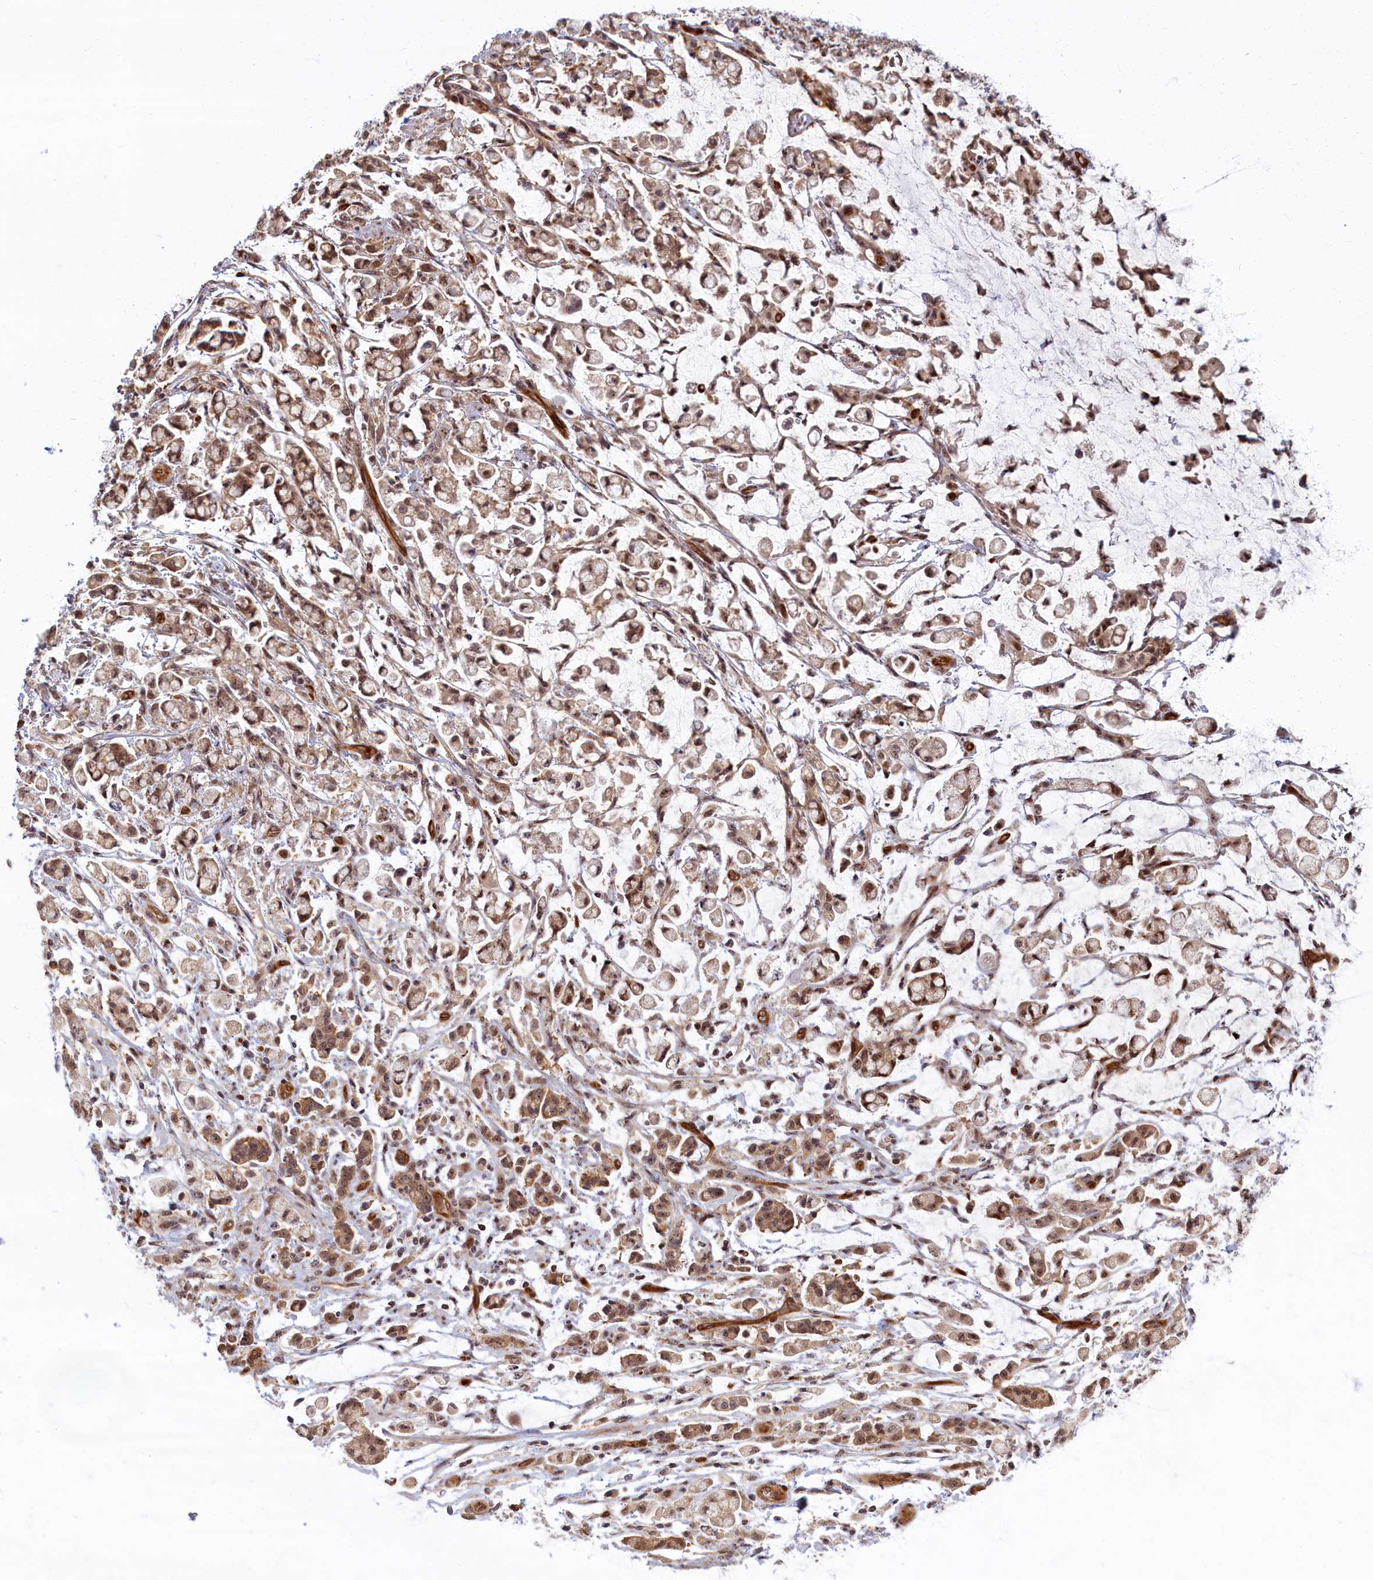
{"staining": {"intensity": "moderate", "quantity": ">75%", "location": "cytoplasmic/membranous,nuclear"}, "tissue": "stomach cancer", "cell_type": "Tumor cells", "image_type": "cancer", "snomed": [{"axis": "morphology", "description": "Adenocarcinoma, NOS"}, {"axis": "topography", "description": "Stomach"}], "caption": "A micrograph of stomach cancer (adenocarcinoma) stained for a protein shows moderate cytoplasmic/membranous and nuclear brown staining in tumor cells.", "gene": "SNRK", "patient": {"sex": "female", "age": 60}}